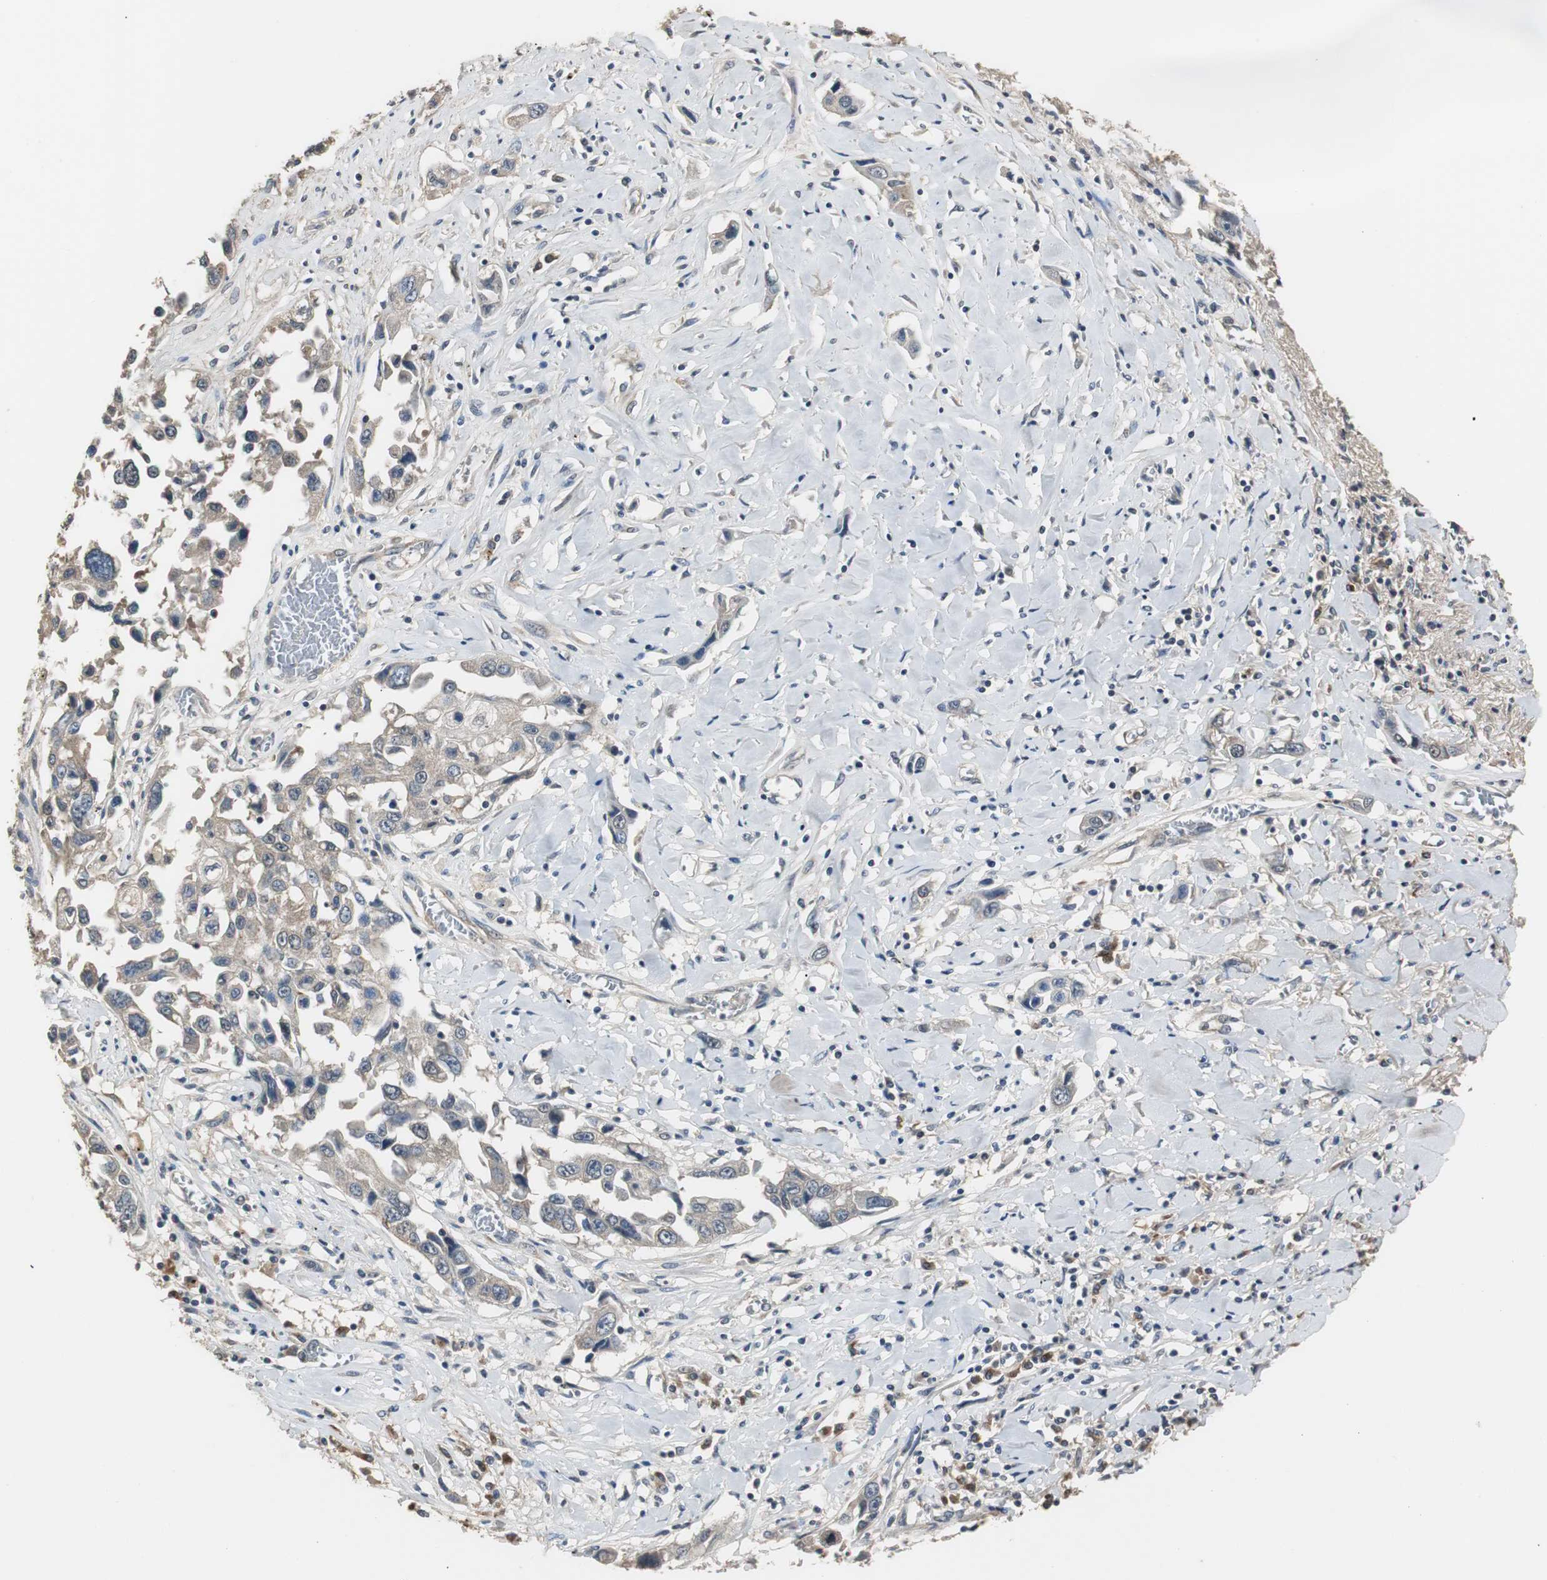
{"staining": {"intensity": "weak", "quantity": "25%-75%", "location": "cytoplasmic/membranous"}, "tissue": "lung cancer", "cell_type": "Tumor cells", "image_type": "cancer", "snomed": [{"axis": "morphology", "description": "Squamous cell carcinoma, NOS"}, {"axis": "topography", "description": "Lung"}], "caption": "A micrograph of lung cancer (squamous cell carcinoma) stained for a protein demonstrates weak cytoplasmic/membranous brown staining in tumor cells.", "gene": "PTPRN2", "patient": {"sex": "male", "age": 71}}